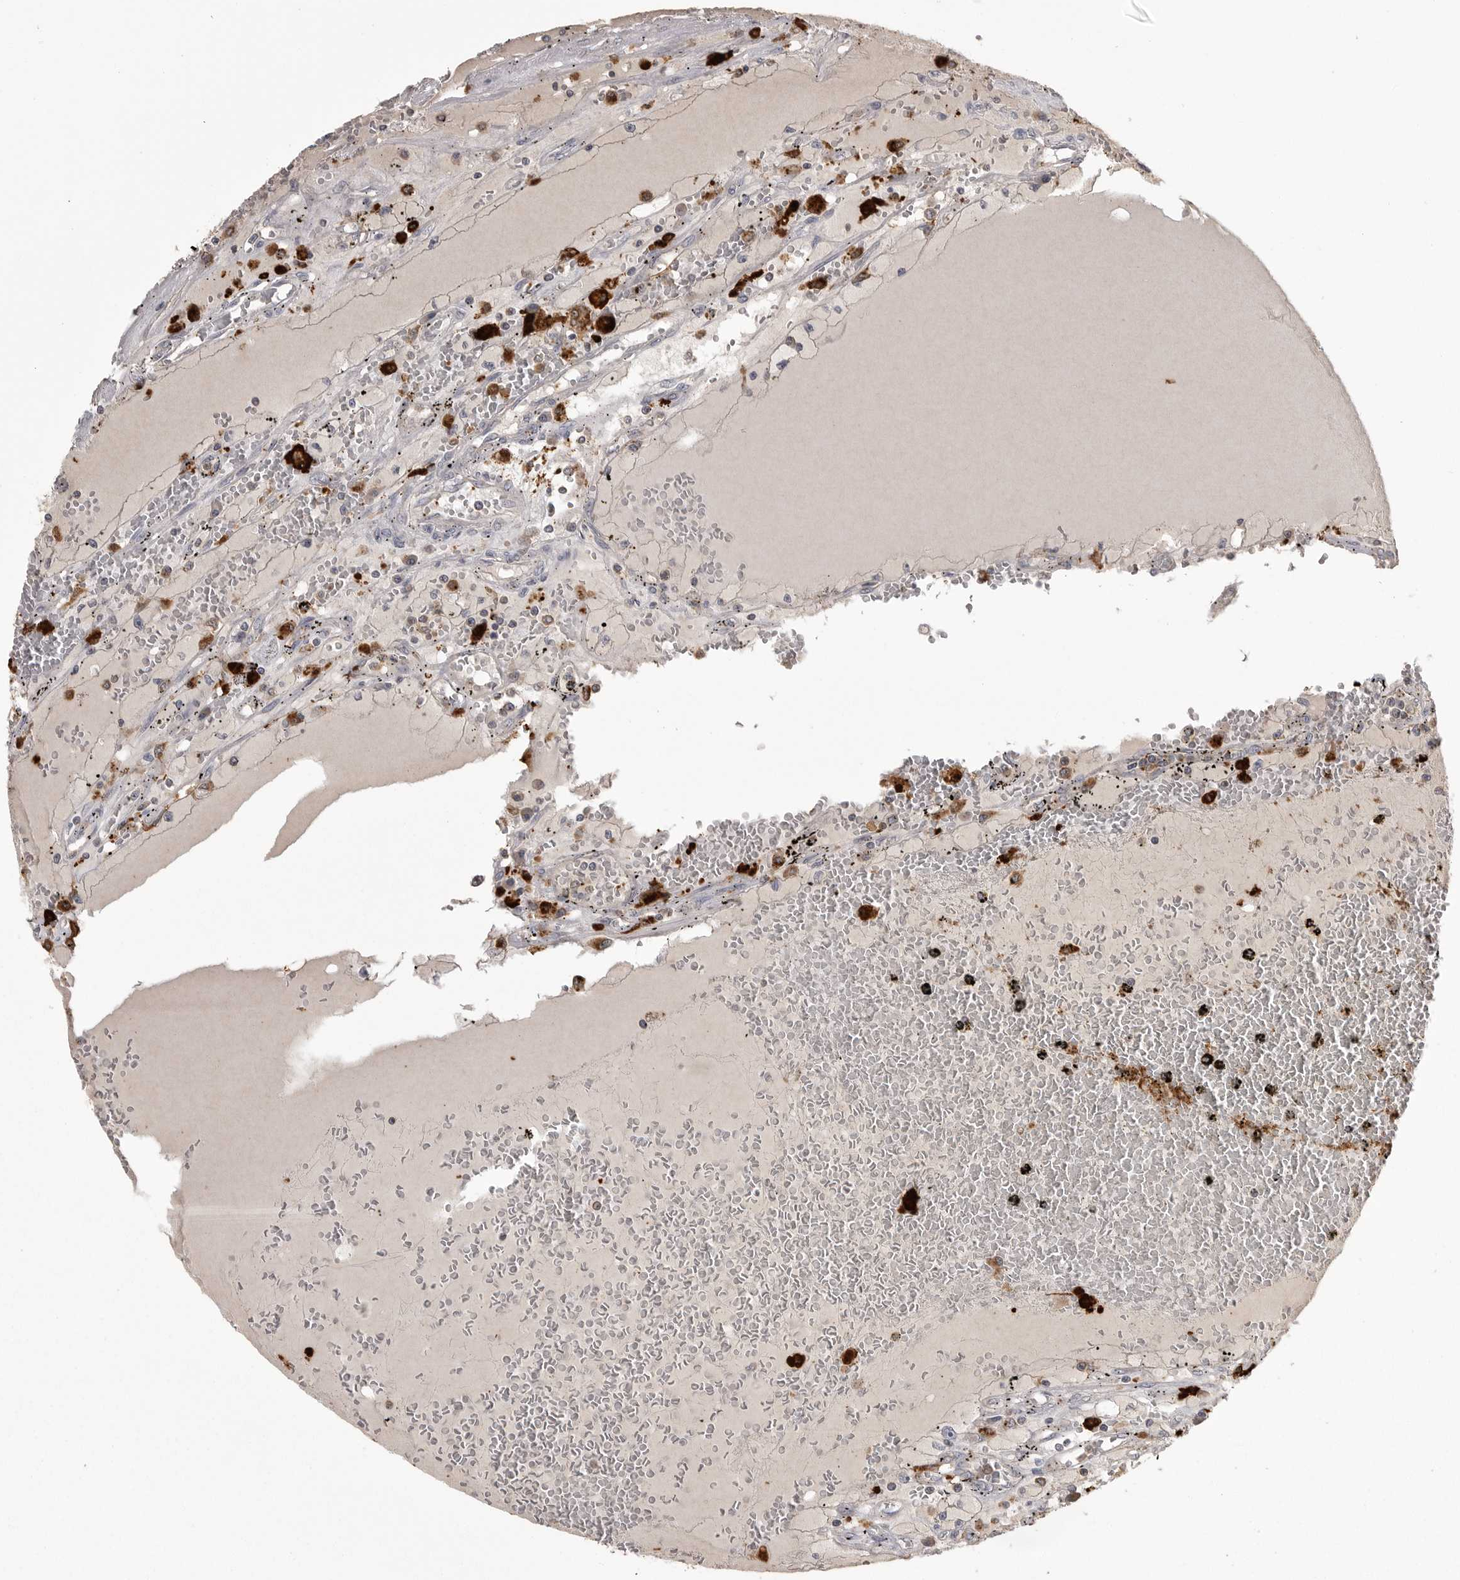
{"staining": {"intensity": "weak", "quantity": "25%-75%", "location": "cytoplasmic/membranous"}, "tissue": "renal cancer", "cell_type": "Tumor cells", "image_type": "cancer", "snomed": [{"axis": "morphology", "description": "Adenocarcinoma, NOS"}, {"axis": "topography", "description": "Kidney"}], "caption": "IHC of human adenocarcinoma (renal) exhibits low levels of weak cytoplasmic/membranous positivity in approximately 25%-75% of tumor cells. The protein of interest is stained brown, and the nuclei are stained in blue (DAB IHC with brightfield microscopy, high magnification).", "gene": "CMTM6", "patient": {"sex": "male", "age": 56}}